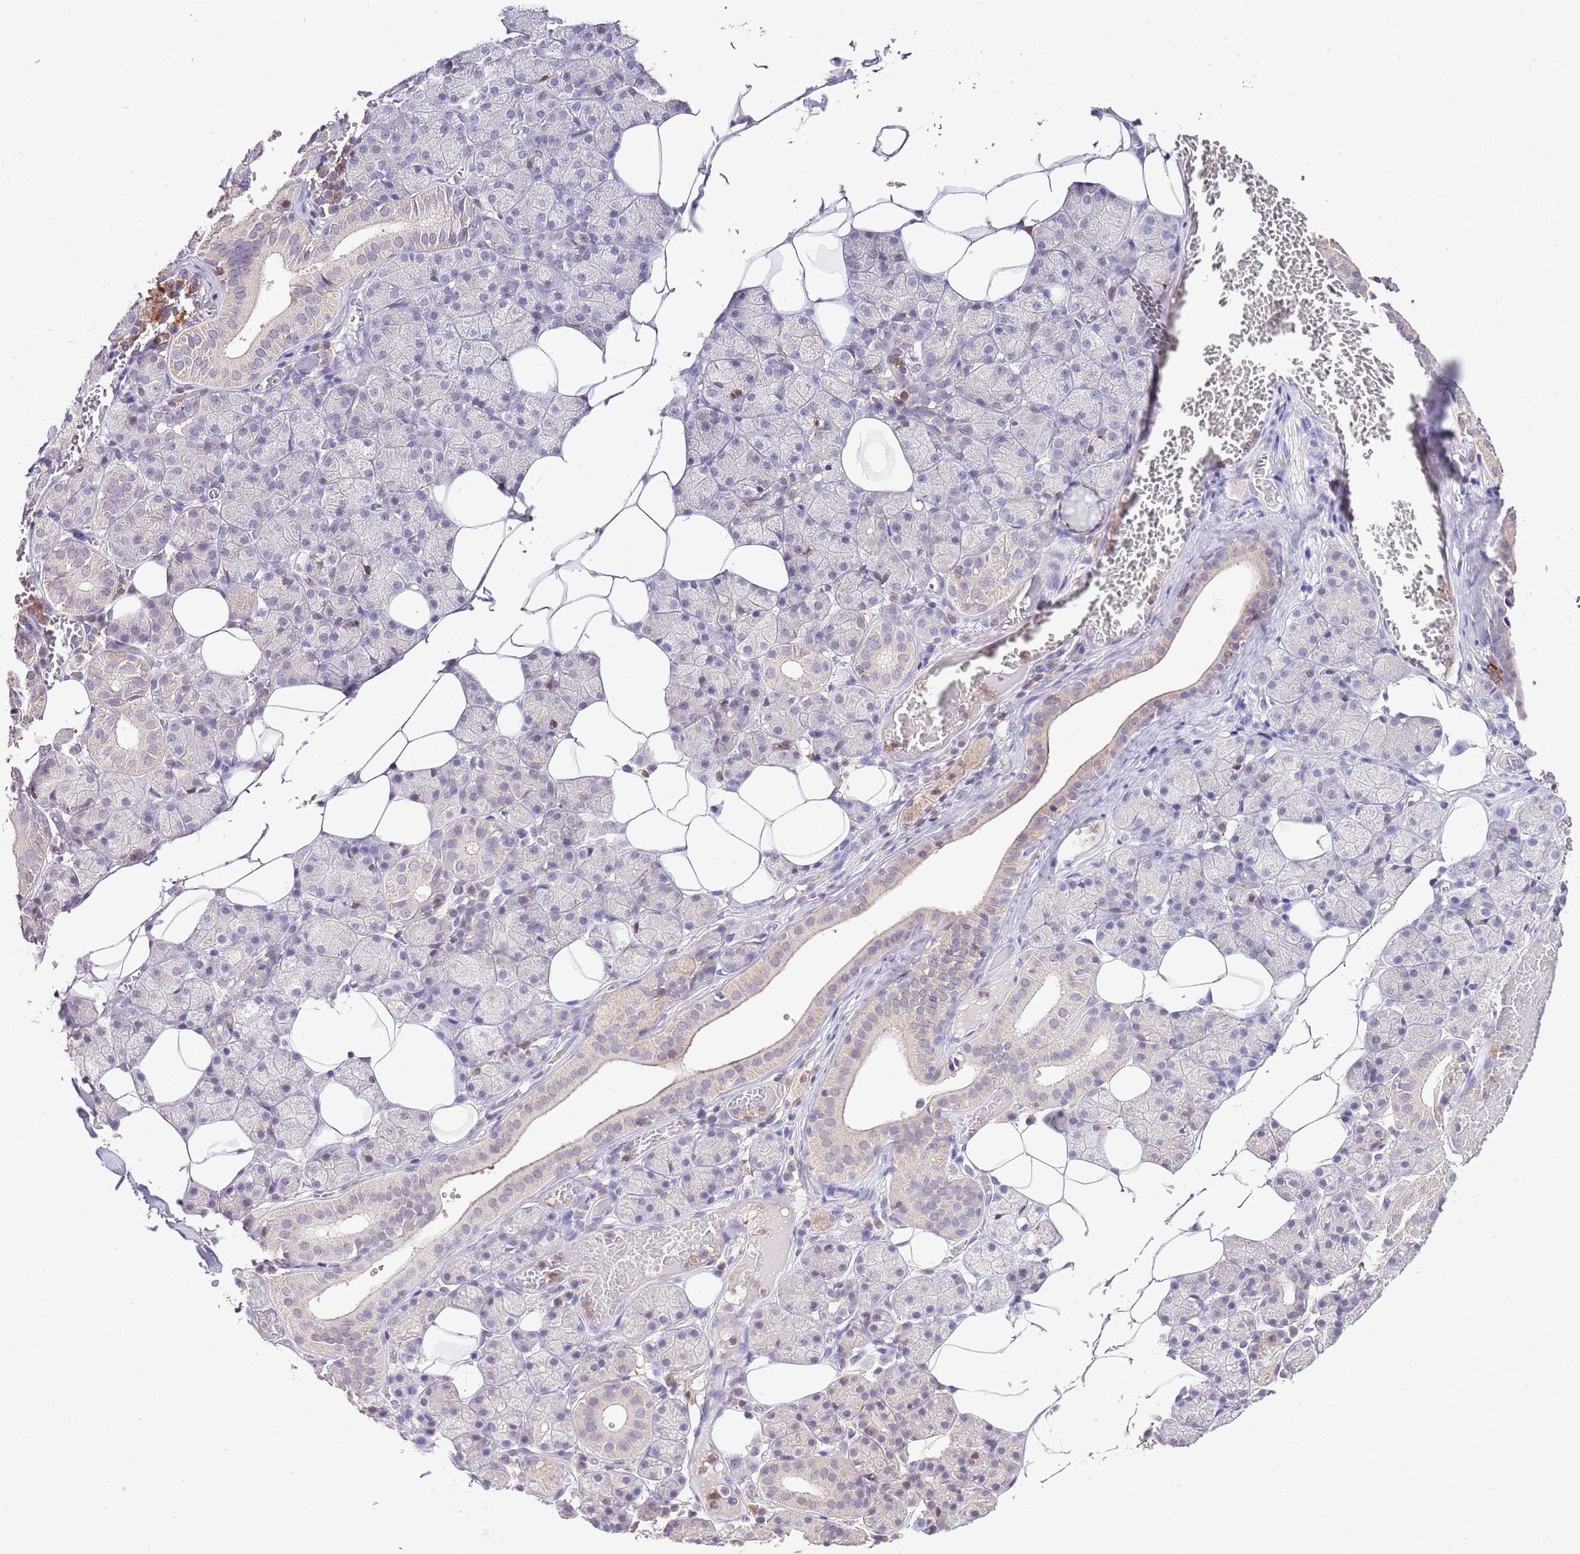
{"staining": {"intensity": "negative", "quantity": "none", "location": "none"}, "tissue": "salivary gland", "cell_type": "Glandular cells", "image_type": "normal", "snomed": [{"axis": "morphology", "description": "Normal tissue, NOS"}, {"axis": "topography", "description": "Salivary gland"}], "caption": "Human salivary gland stained for a protein using immunohistochemistry (IHC) shows no expression in glandular cells.", "gene": "EFHD1", "patient": {"sex": "female", "age": 33}}